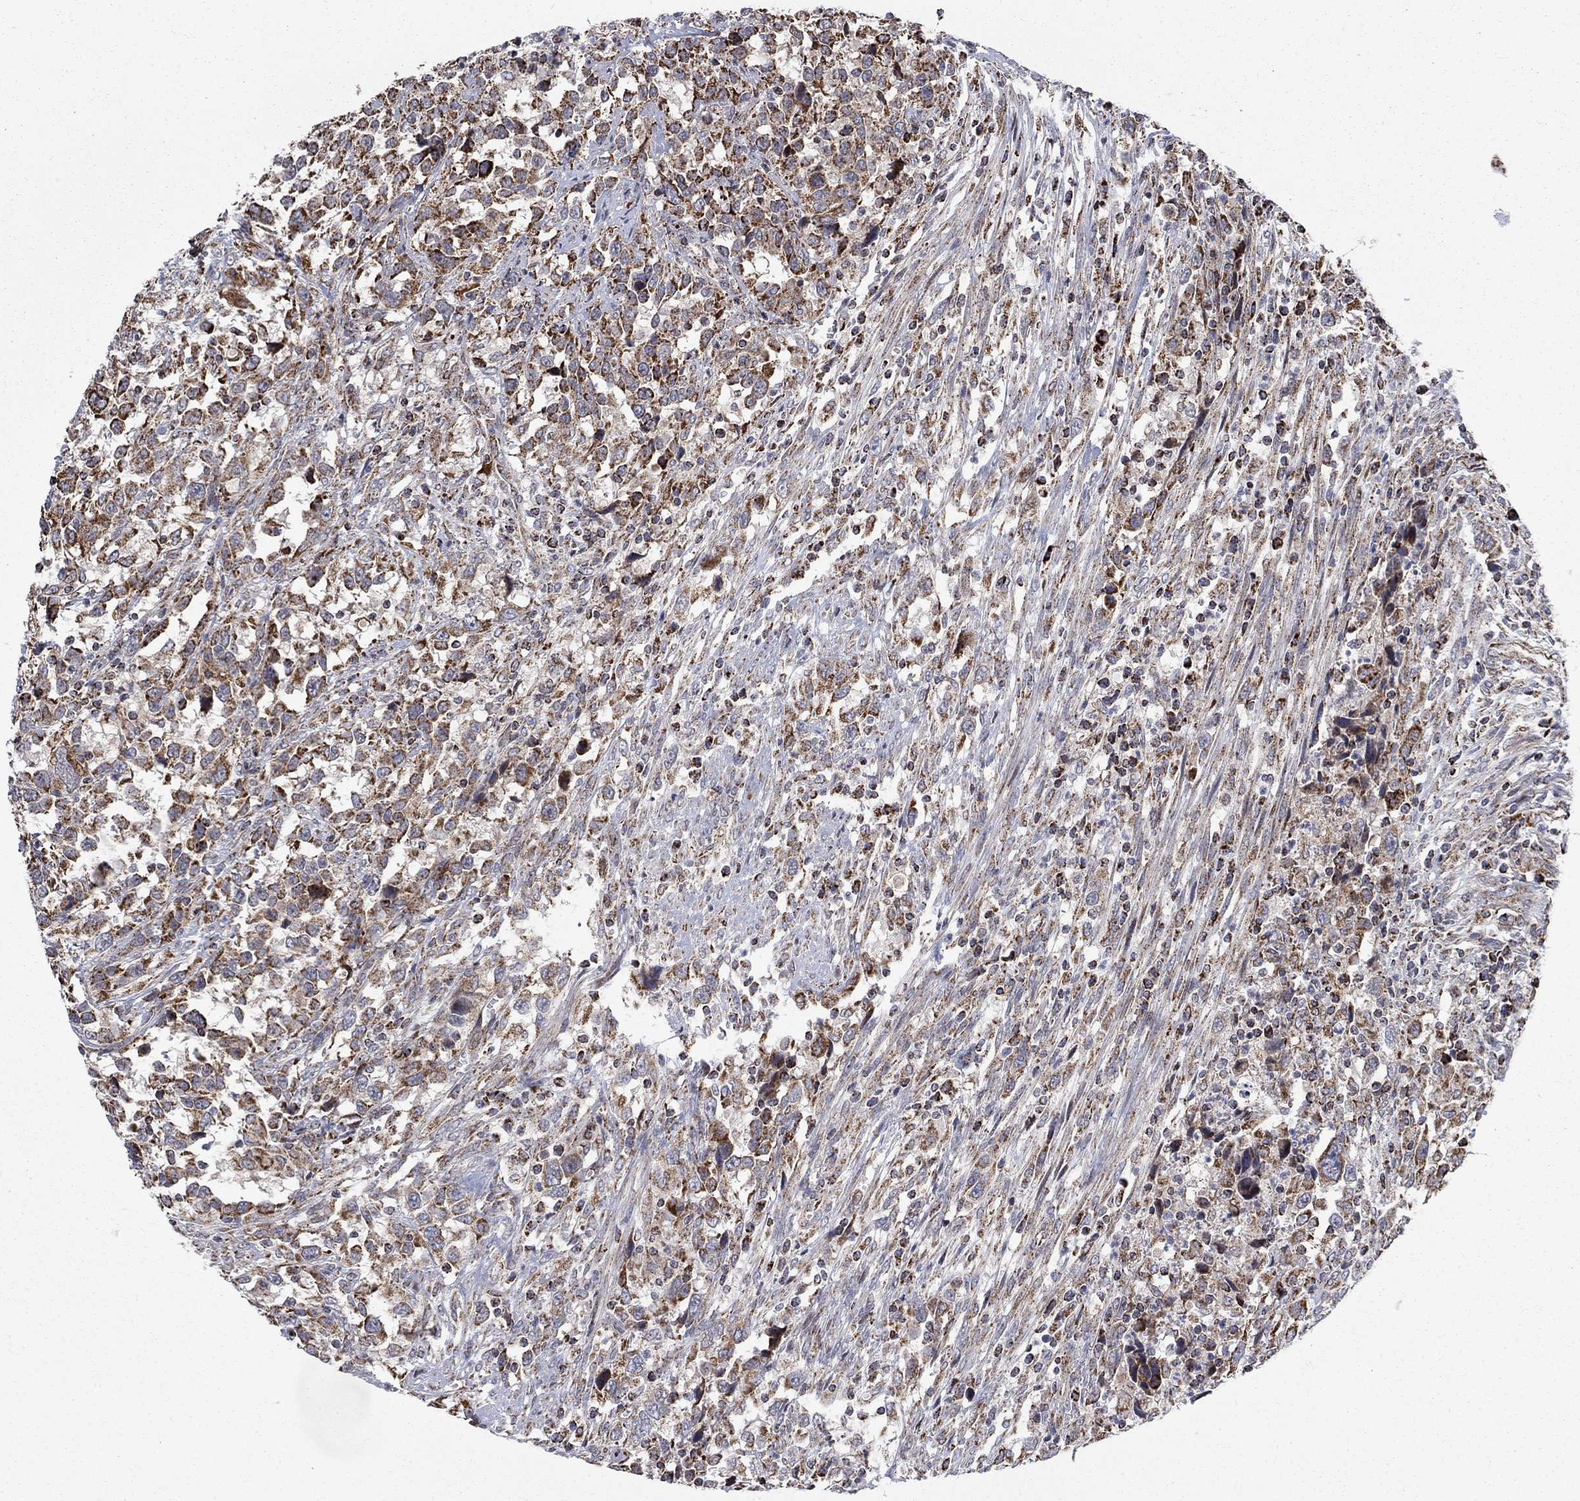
{"staining": {"intensity": "strong", "quantity": ">75%", "location": "cytoplasmic/membranous"}, "tissue": "urothelial cancer", "cell_type": "Tumor cells", "image_type": "cancer", "snomed": [{"axis": "morphology", "description": "Urothelial carcinoma, NOS"}, {"axis": "morphology", "description": "Urothelial carcinoma, High grade"}, {"axis": "topography", "description": "Urinary bladder"}], "caption": "Immunohistochemistry micrograph of urothelial cancer stained for a protein (brown), which reveals high levels of strong cytoplasmic/membranous staining in approximately >75% of tumor cells.", "gene": "MOAP1", "patient": {"sex": "female", "age": 64}}